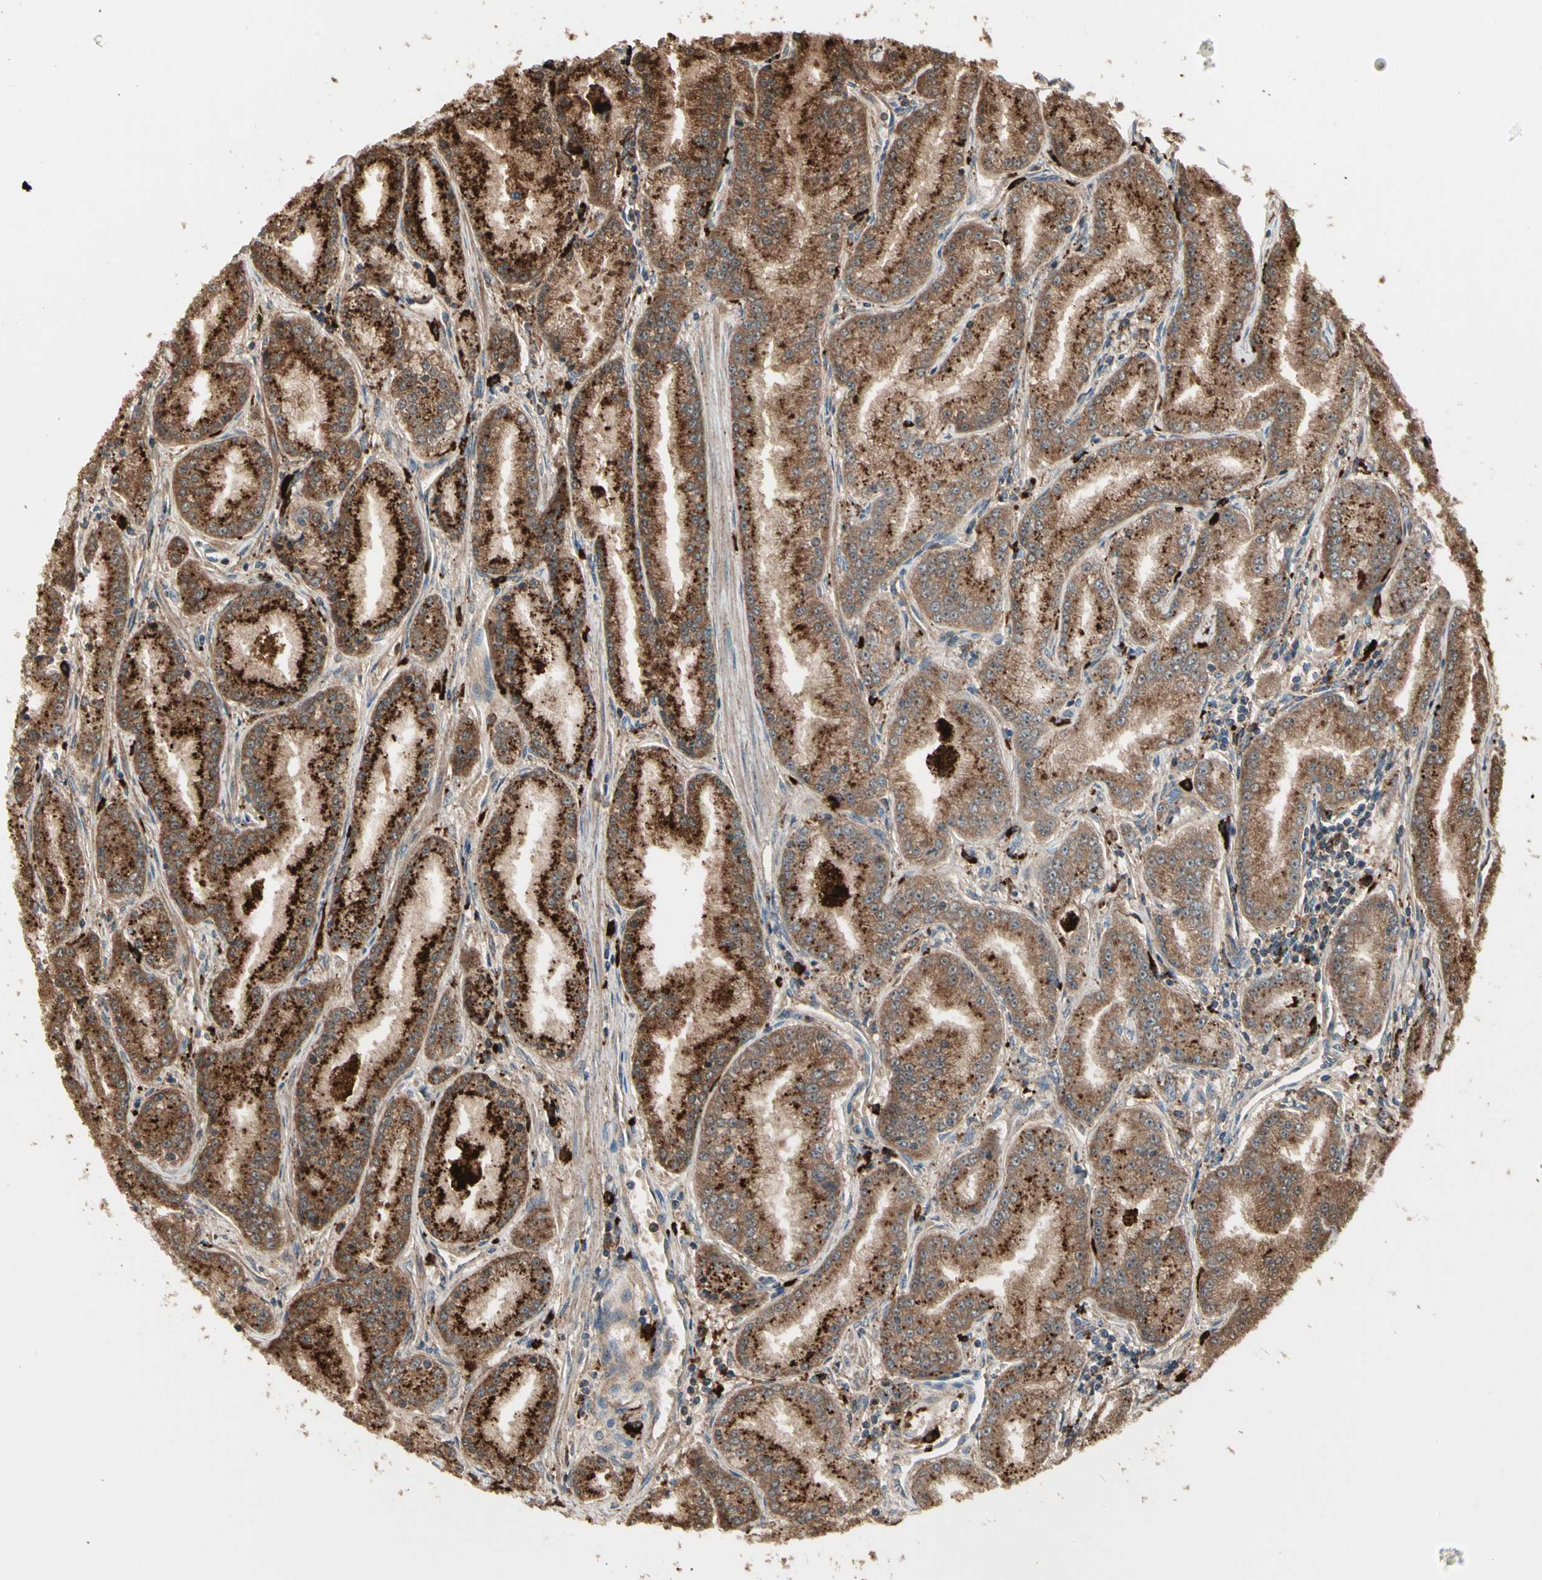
{"staining": {"intensity": "strong", "quantity": ">75%", "location": "cytoplasmic/membranous"}, "tissue": "prostate cancer", "cell_type": "Tumor cells", "image_type": "cancer", "snomed": [{"axis": "morphology", "description": "Adenocarcinoma, High grade"}, {"axis": "topography", "description": "Prostate"}], "caption": "This is a micrograph of immunohistochemistry staining of adenocarcinoma (high-grade) (prostate), which shows strong staining in the cytoplasmic/membranous of tumor cells.", "gene": "GM2A", "patient": {"sex": "male", "age": 61}}